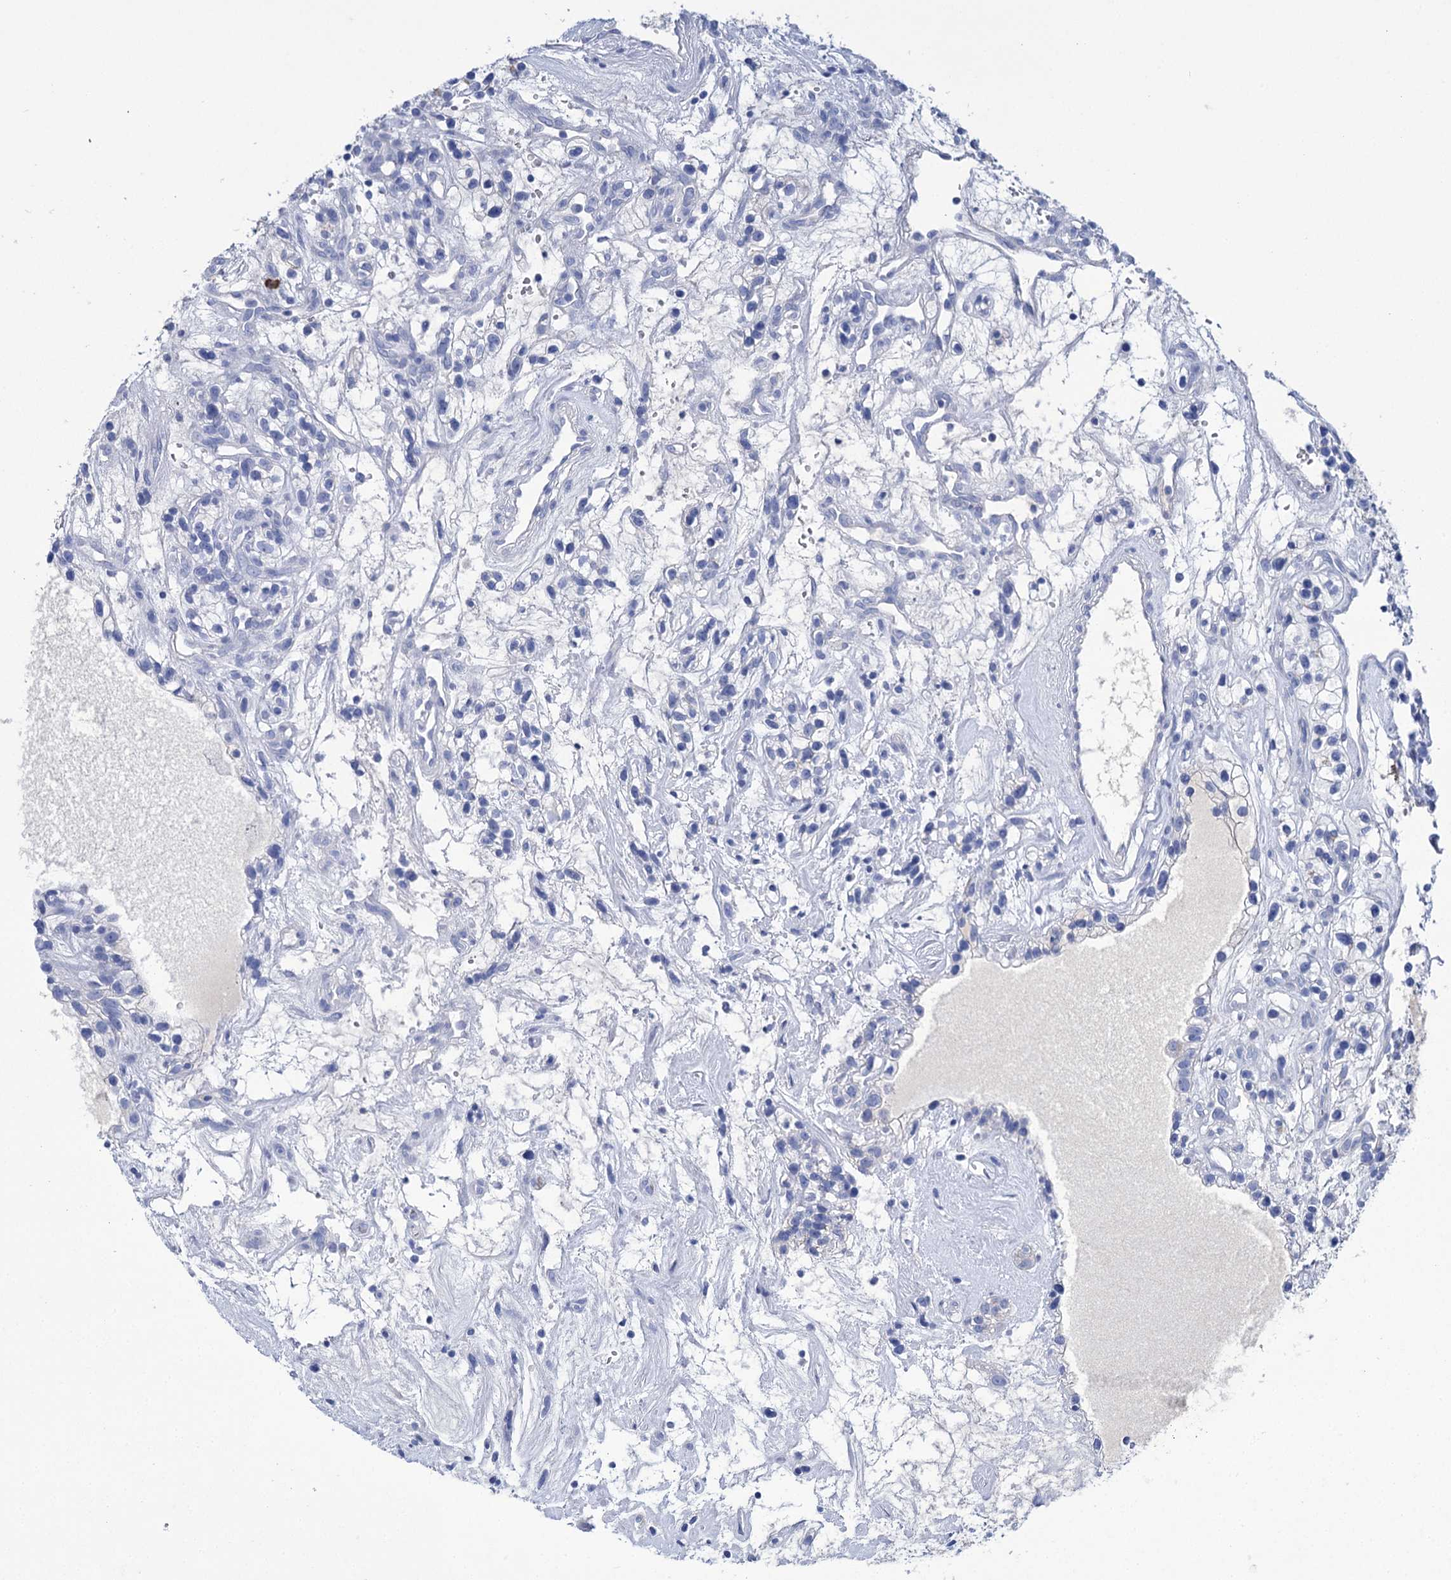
{"staining": {"intensity": "negative", "quantity": "none", "location": "none"}, "tissue": "renal cancer", "cell_type": "Tumor cells", "image_type": "cancer", "snomed": [{"axis": "morphology", "description": "Adenocarcinoma, NOS"}, {"axis": "topography", "description": "Kidney"}], "caption": "Immunohistochemical staining of human renal cancer (adenocarcinoma) exhibits no significant positivity in tumor cells.", "gene": "FBXW12", "patient": {"sex": "female", "age": 57}}